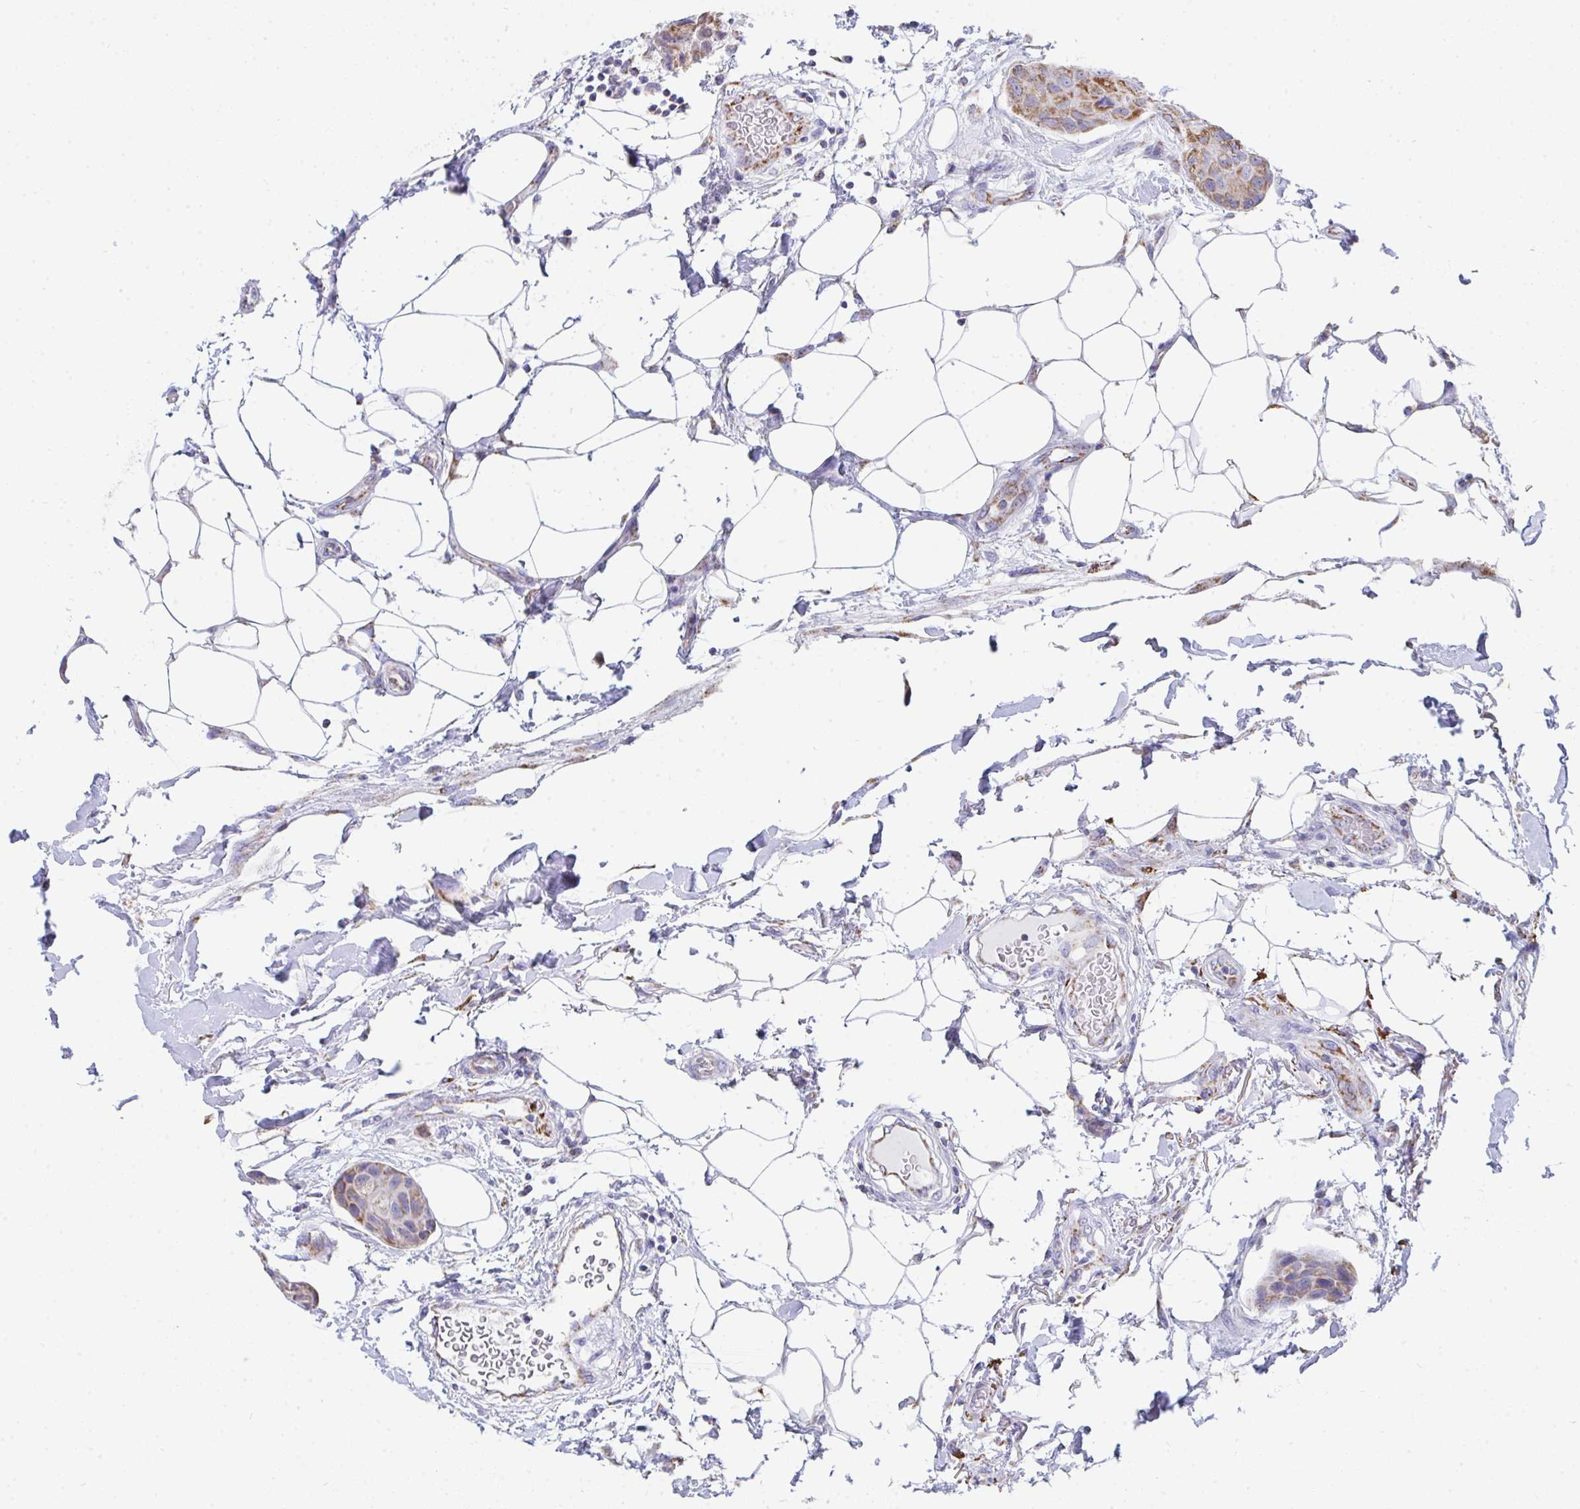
{"staining": {"intensity": "moderate", "quantity": ">75%", "location": "cytoplasmic/membranous"}, "tissue": "breast cancer", "cell_type": "Tumor cells", "image_type": "cancer", "snomed": [{"axis": "morphology", "description": "Duct carcinoma"}, {"axis": "topography", "description": "Breast"}, {"axis": "topography", "description": "Lymph node"}], "caption": "Protein analysis of breast cancer (invasive ductal carcinoma) tissue reveals moderate cytoplasmic/membranous positivity in about >75% of tumor cells.", "gene": "AIFM1", "patient": {"sex": "female", "age": 80}}